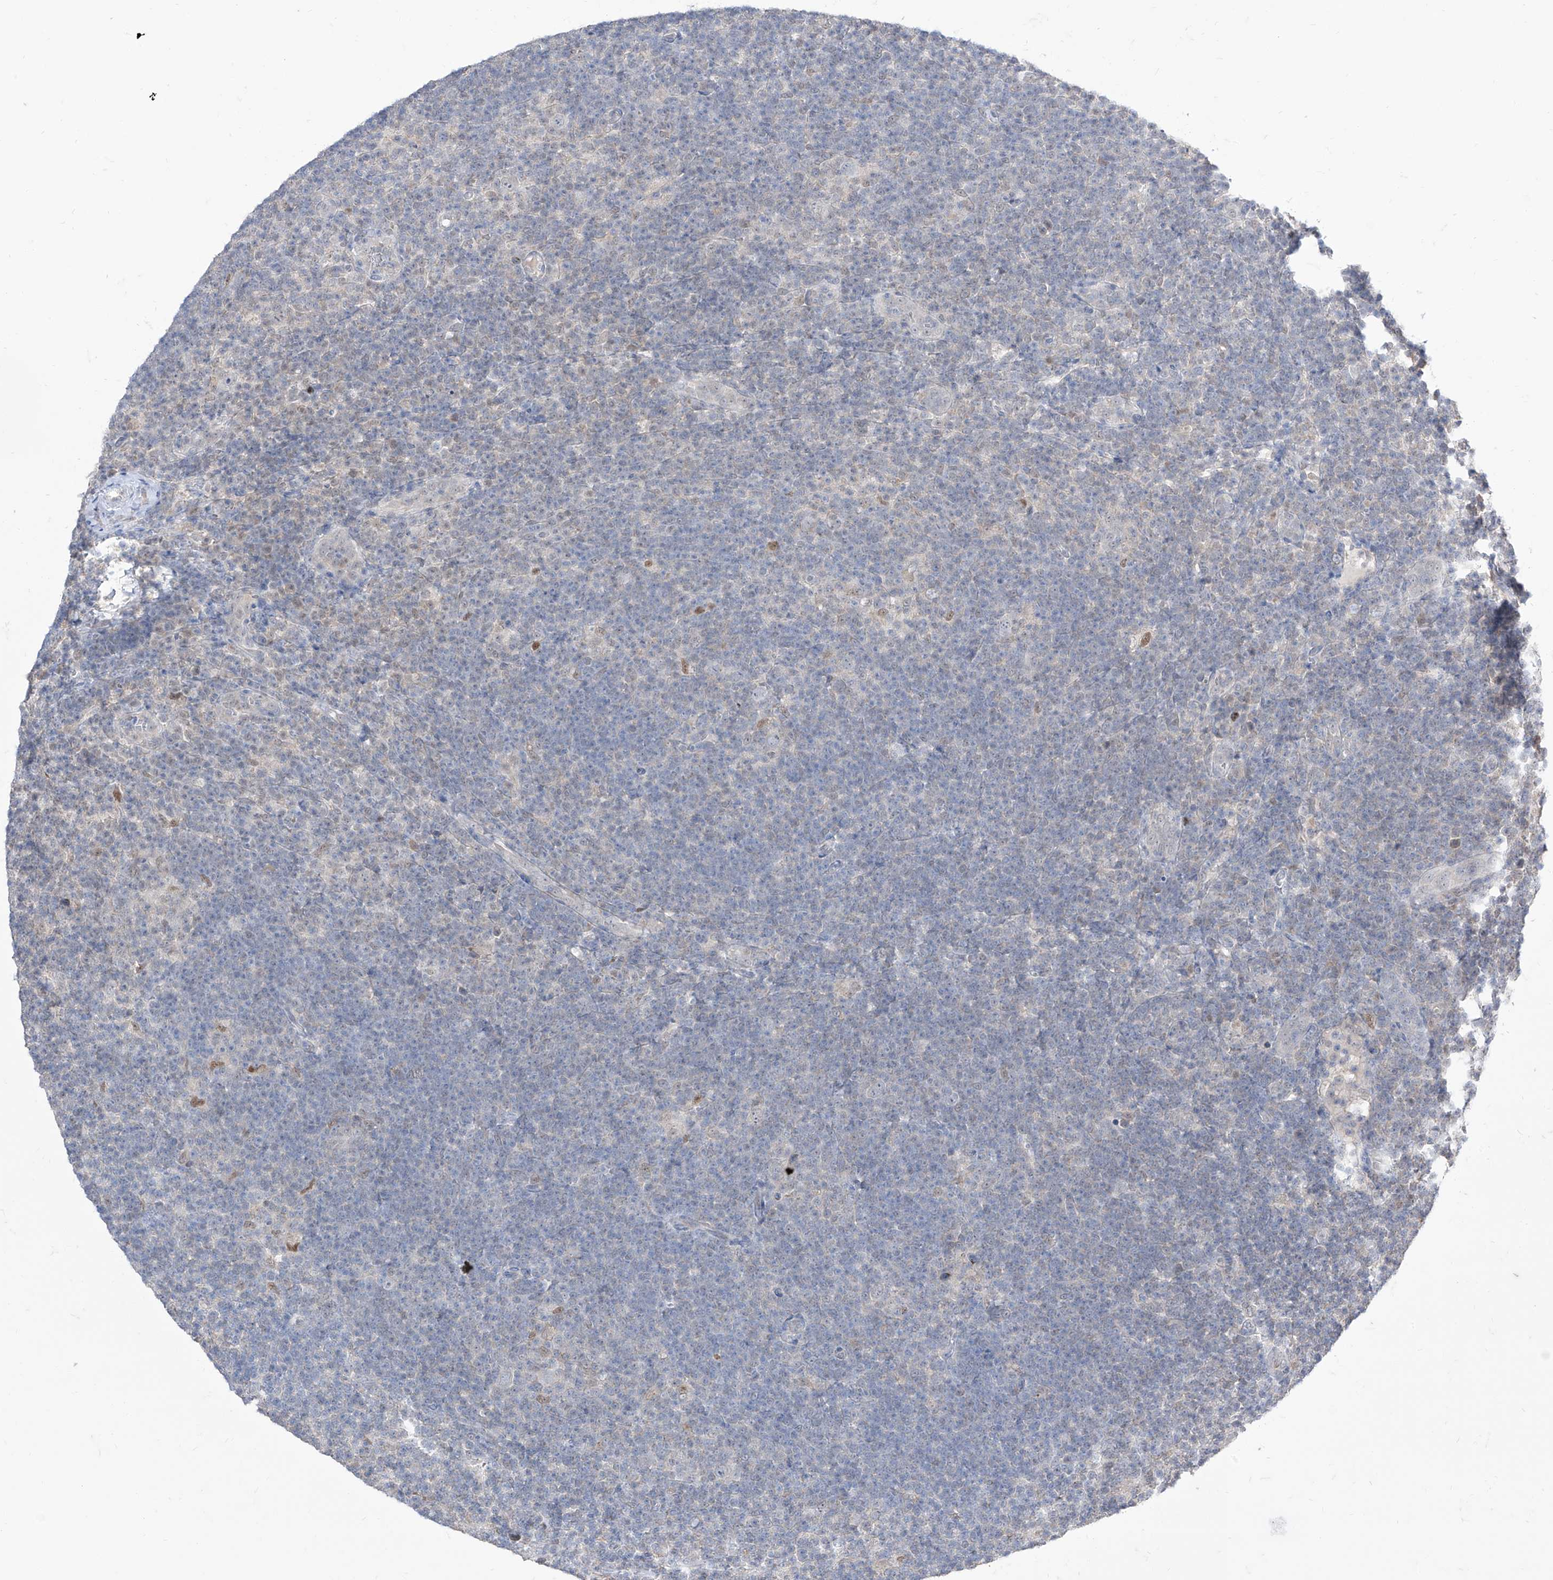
{"staining": {"intensity": "negative", "quantity": "none", "location": "none"}, "tissue": "lymphoma", "cell_type": "Tumor cells", "image_type": "cancer", "snomed": [{"axis": "morphology", "description": "Hodgkin's disease, NOS"}, {"axis": "topography", "description": "Lymph node"}], "caption": "Immunohistochemical staining of Hodgkin's disease reveals no significant expression in tumor cells. The staining was performed using DAB (3,3'-diaminobenzidine) to visualize the protein expression in brown, while the nuclei were stained in blue with hematoxylin (Magnification: 20x).", "gene": "BROX", "patient": {"sex": "female", "age": 57}}